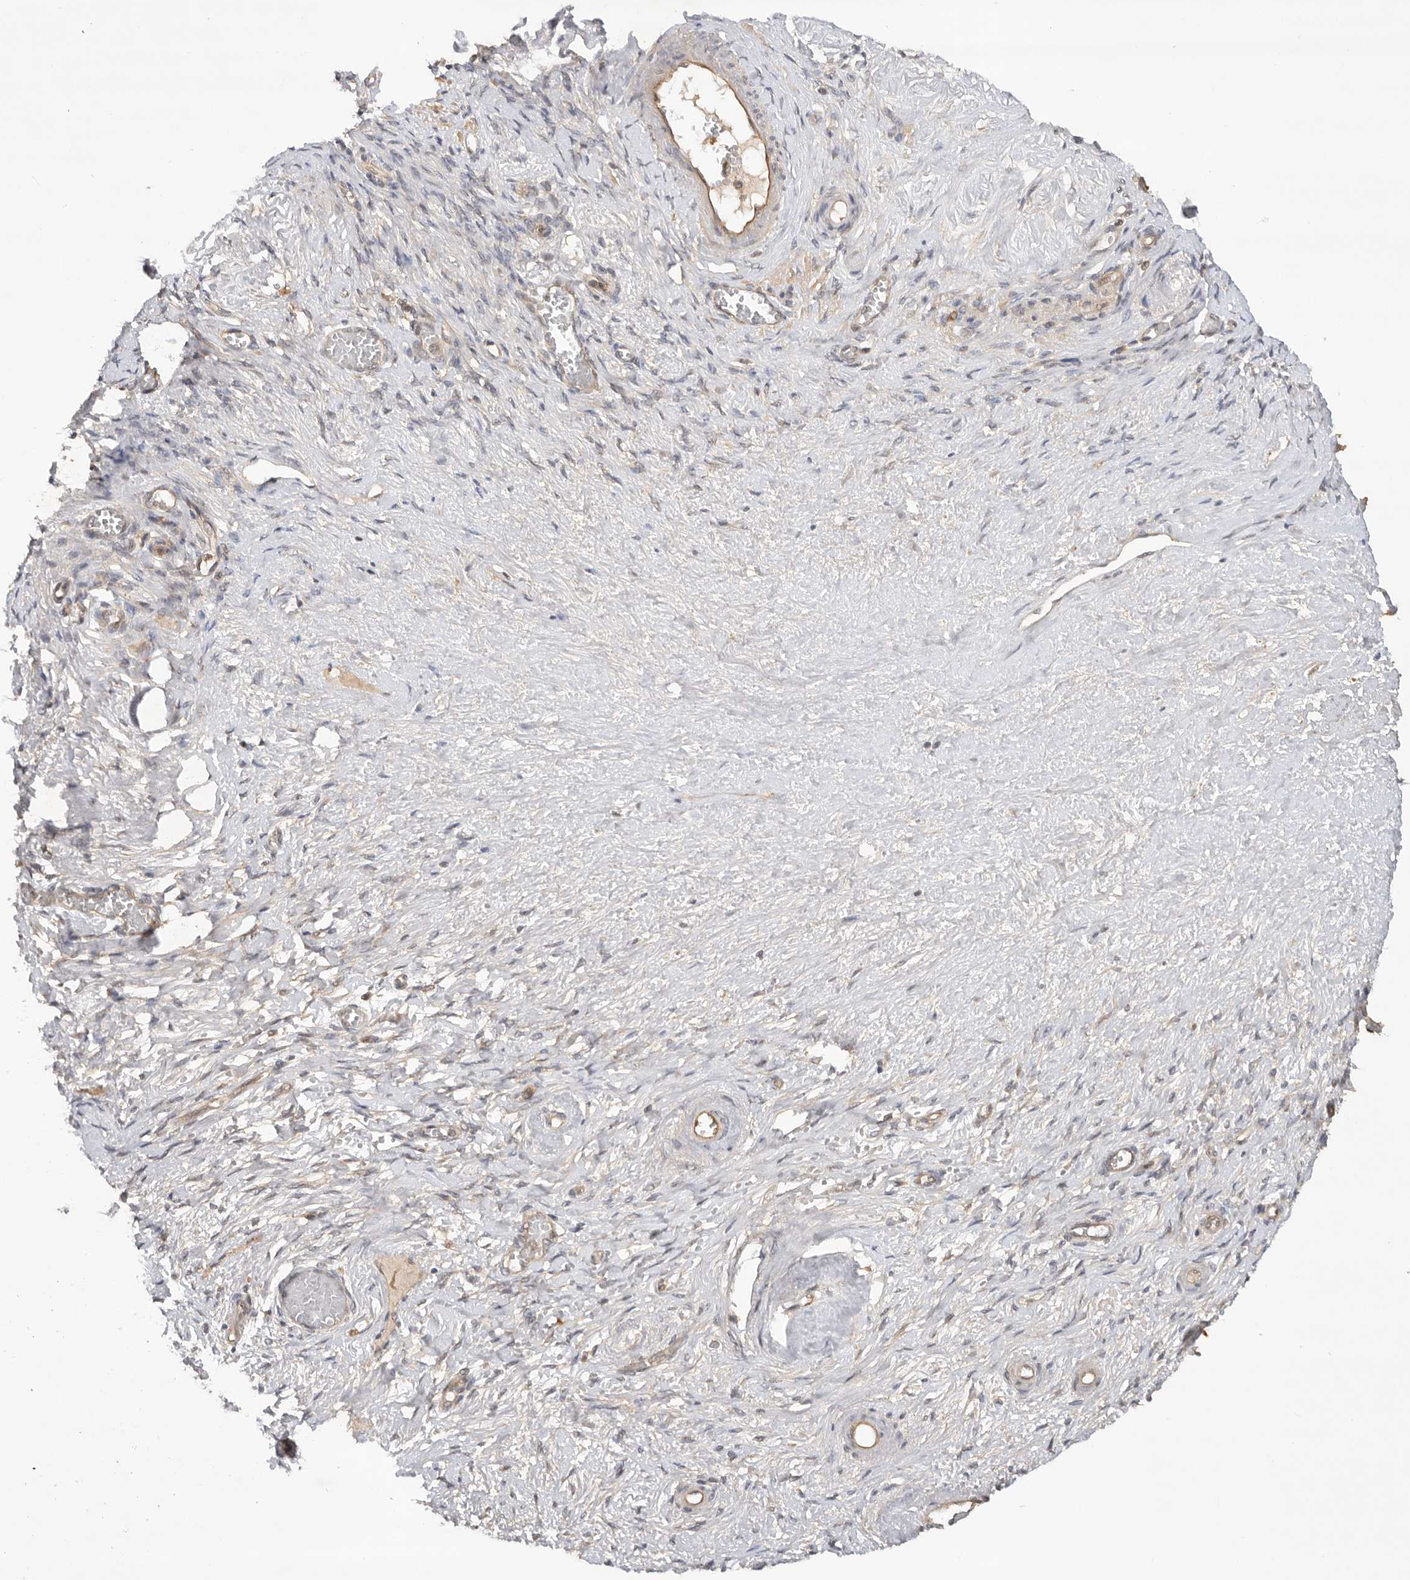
{"staining": {"intensity": "weak", "quantity": "<25%", "location": "cytoplasmic/membranous"}, "tissue": "adipose tissue", "cell_type": "Adipocytes", "image_type": "normal", "snomed": [{"axis": "morphology", "description": "Normal tissue, NOS"}, {"axis": "topography", "description": "Vascular tissue"}, {"axis": "topography", "description": "Fallopian tube"}, {"axis": "topography", "description": "Ovary"}], "caption": "High power microscopy image of an immunohistochemistry (IHC) micrograph of benign adipose tissue, revealing no significant staining in adipocytes.", "gene": "DCAF8", "patient": {"sex": "female", "age": 67}}